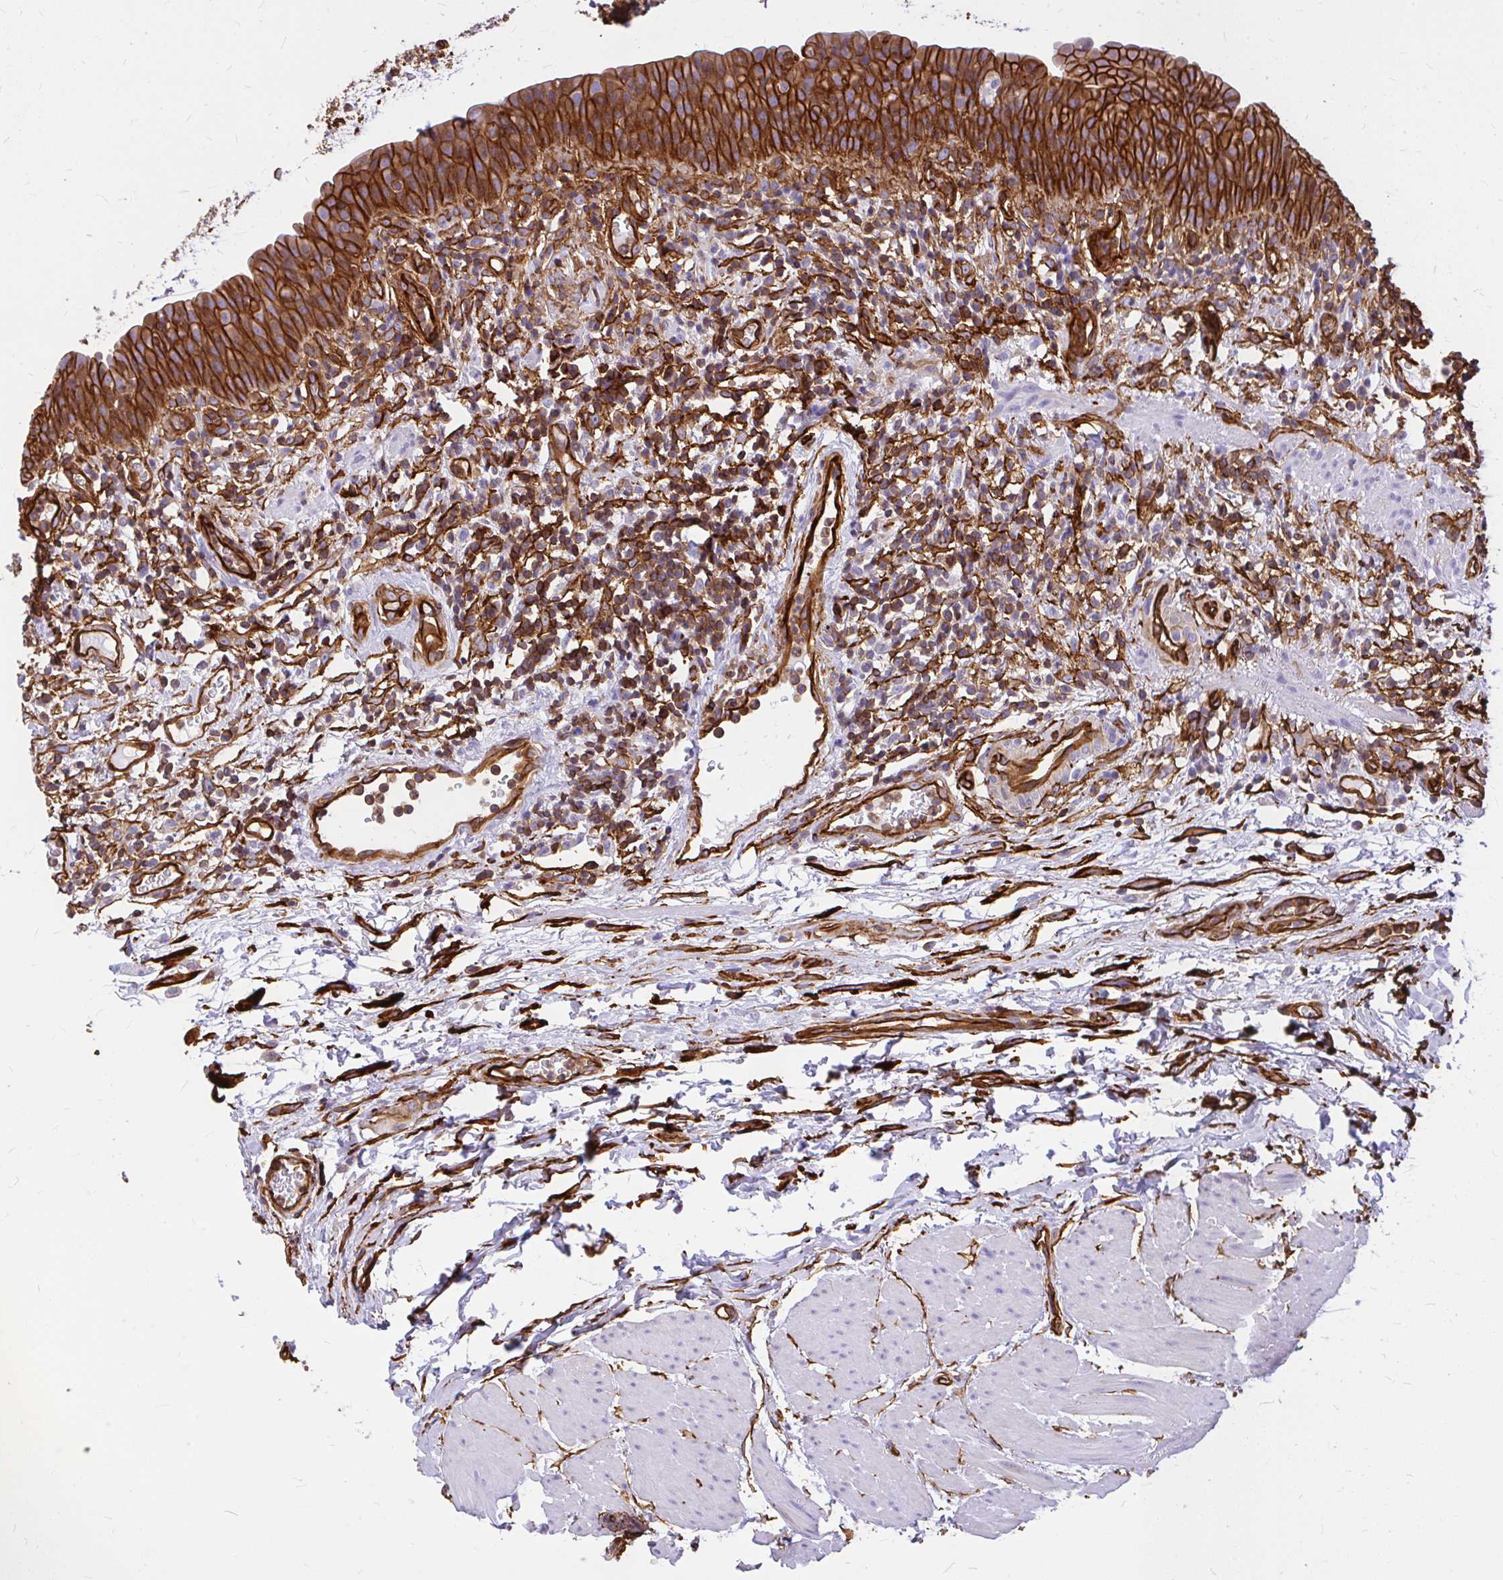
{"staining": {"intensity": "strong", "quantity": ">75%", "location": "cytoplasmic/membranous"}, "tissue": "urinary bladder", "cell_type": "Urothelial cells", "image_type": "normal", "snomed": [{"axis": "morphology", "description": "Normal tissue, NOS"}, {"axis": "morphology", "description": "Inflammation, NOS"}, {"axis": "topography", "description": "Urinary bladder"}], "caption": "Immunohistochemical staining of unremarkable human urinary bladder demonstrates high levels of strong cytoplasmic/membranous positivity in about >75% of urothelial cells. (brown staining indicates protein expression, while blue staining denotes nuclei).", "gene": "MAP1LC3B2", "patient": {"sex": "male", "age": 57}}